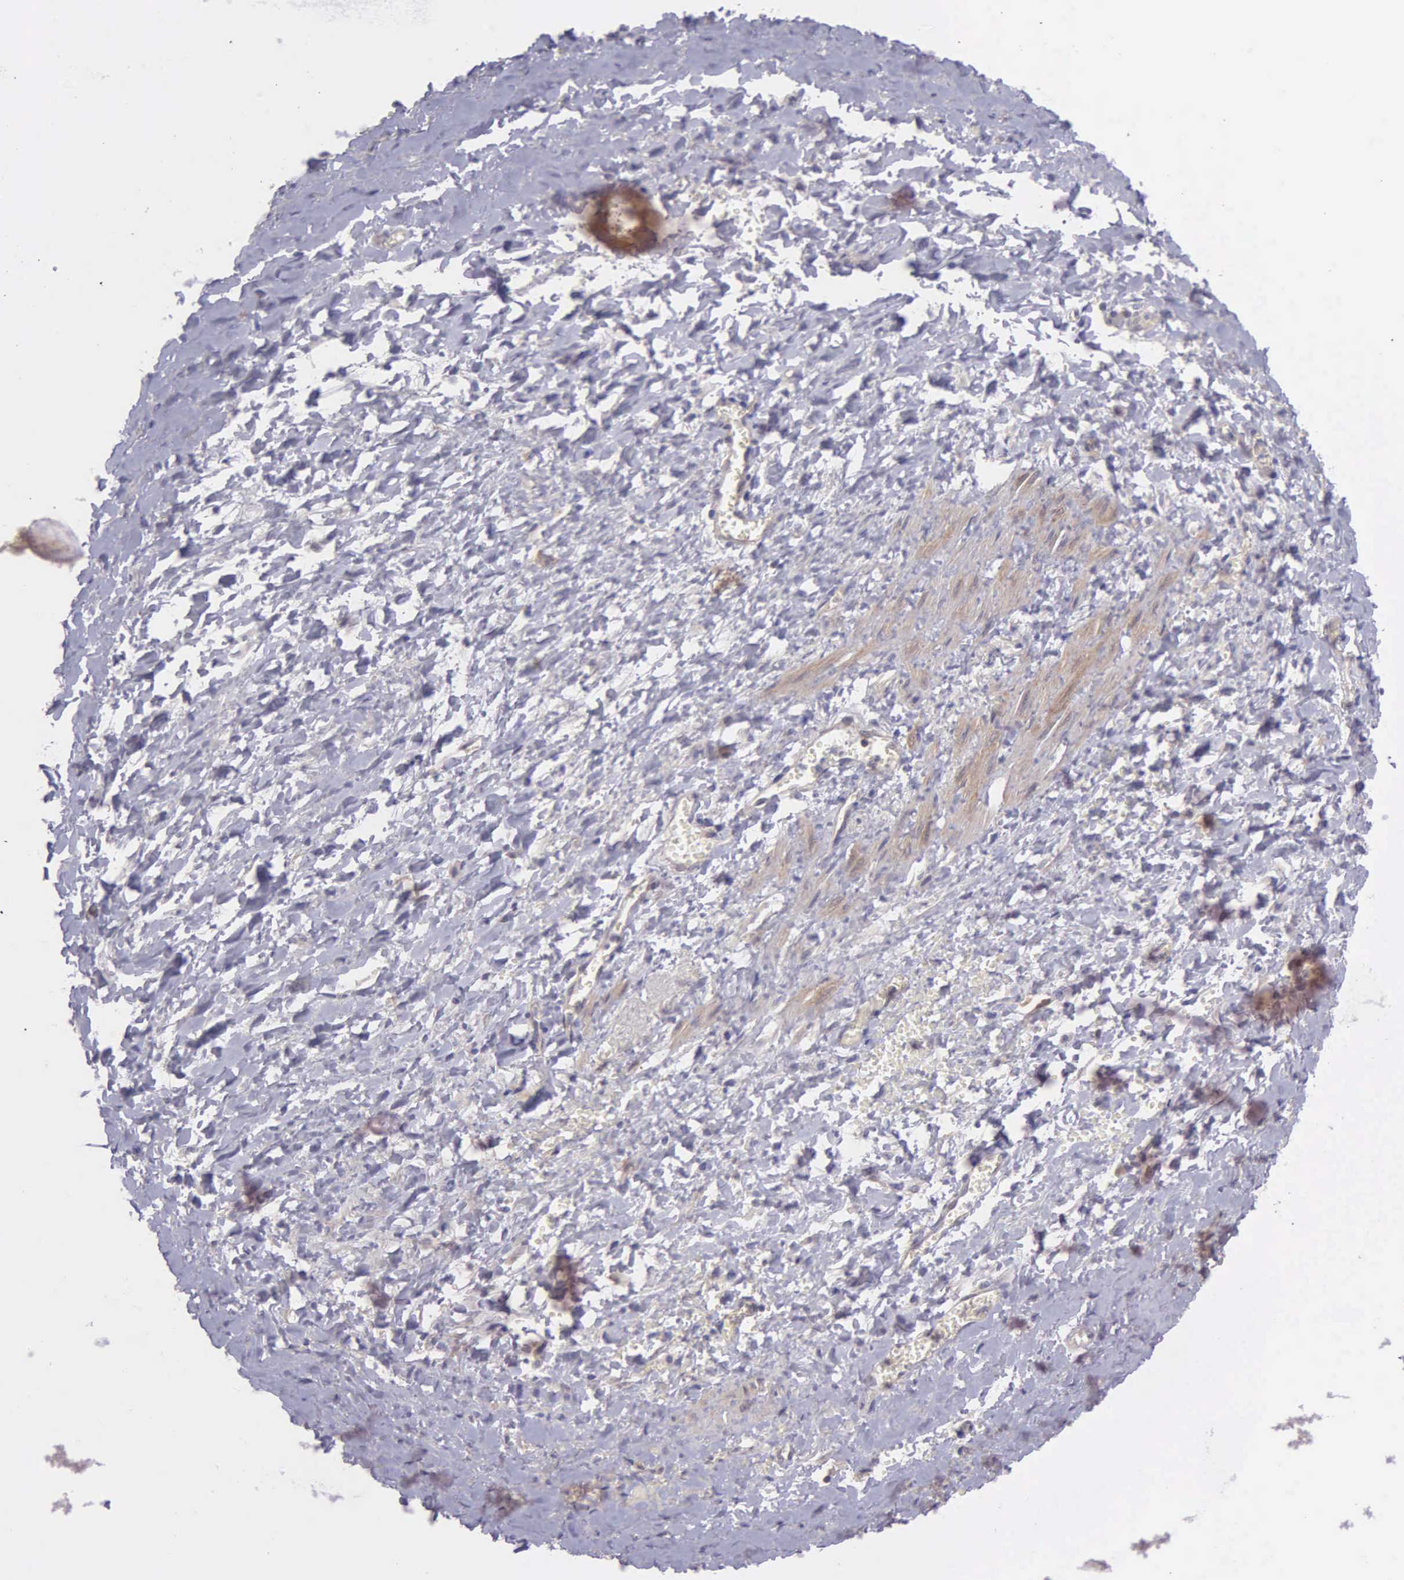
{"staining": {"intensity": "negative", "quantity": "none", "location": "none"}, "tissue": "smooth muscle", "cell_type": "Smooth muscle cells", "image_type": "normal", "snomed": [{"axis": "morphology", "description": "Normal tissue, NOS"}, {"axis": "topography", "description": "Uterus"}], "caption": "Smooth muscle cells show no significant protein staining in benign smooth muscle. The staining was performed using DAB to visualize the protein expression in brown, while the nuclei were stained in blue with hematoxylin (Magnification: 20x).", "gene": "MICAL3", "patient": {"sex": "female", "age": 56}}